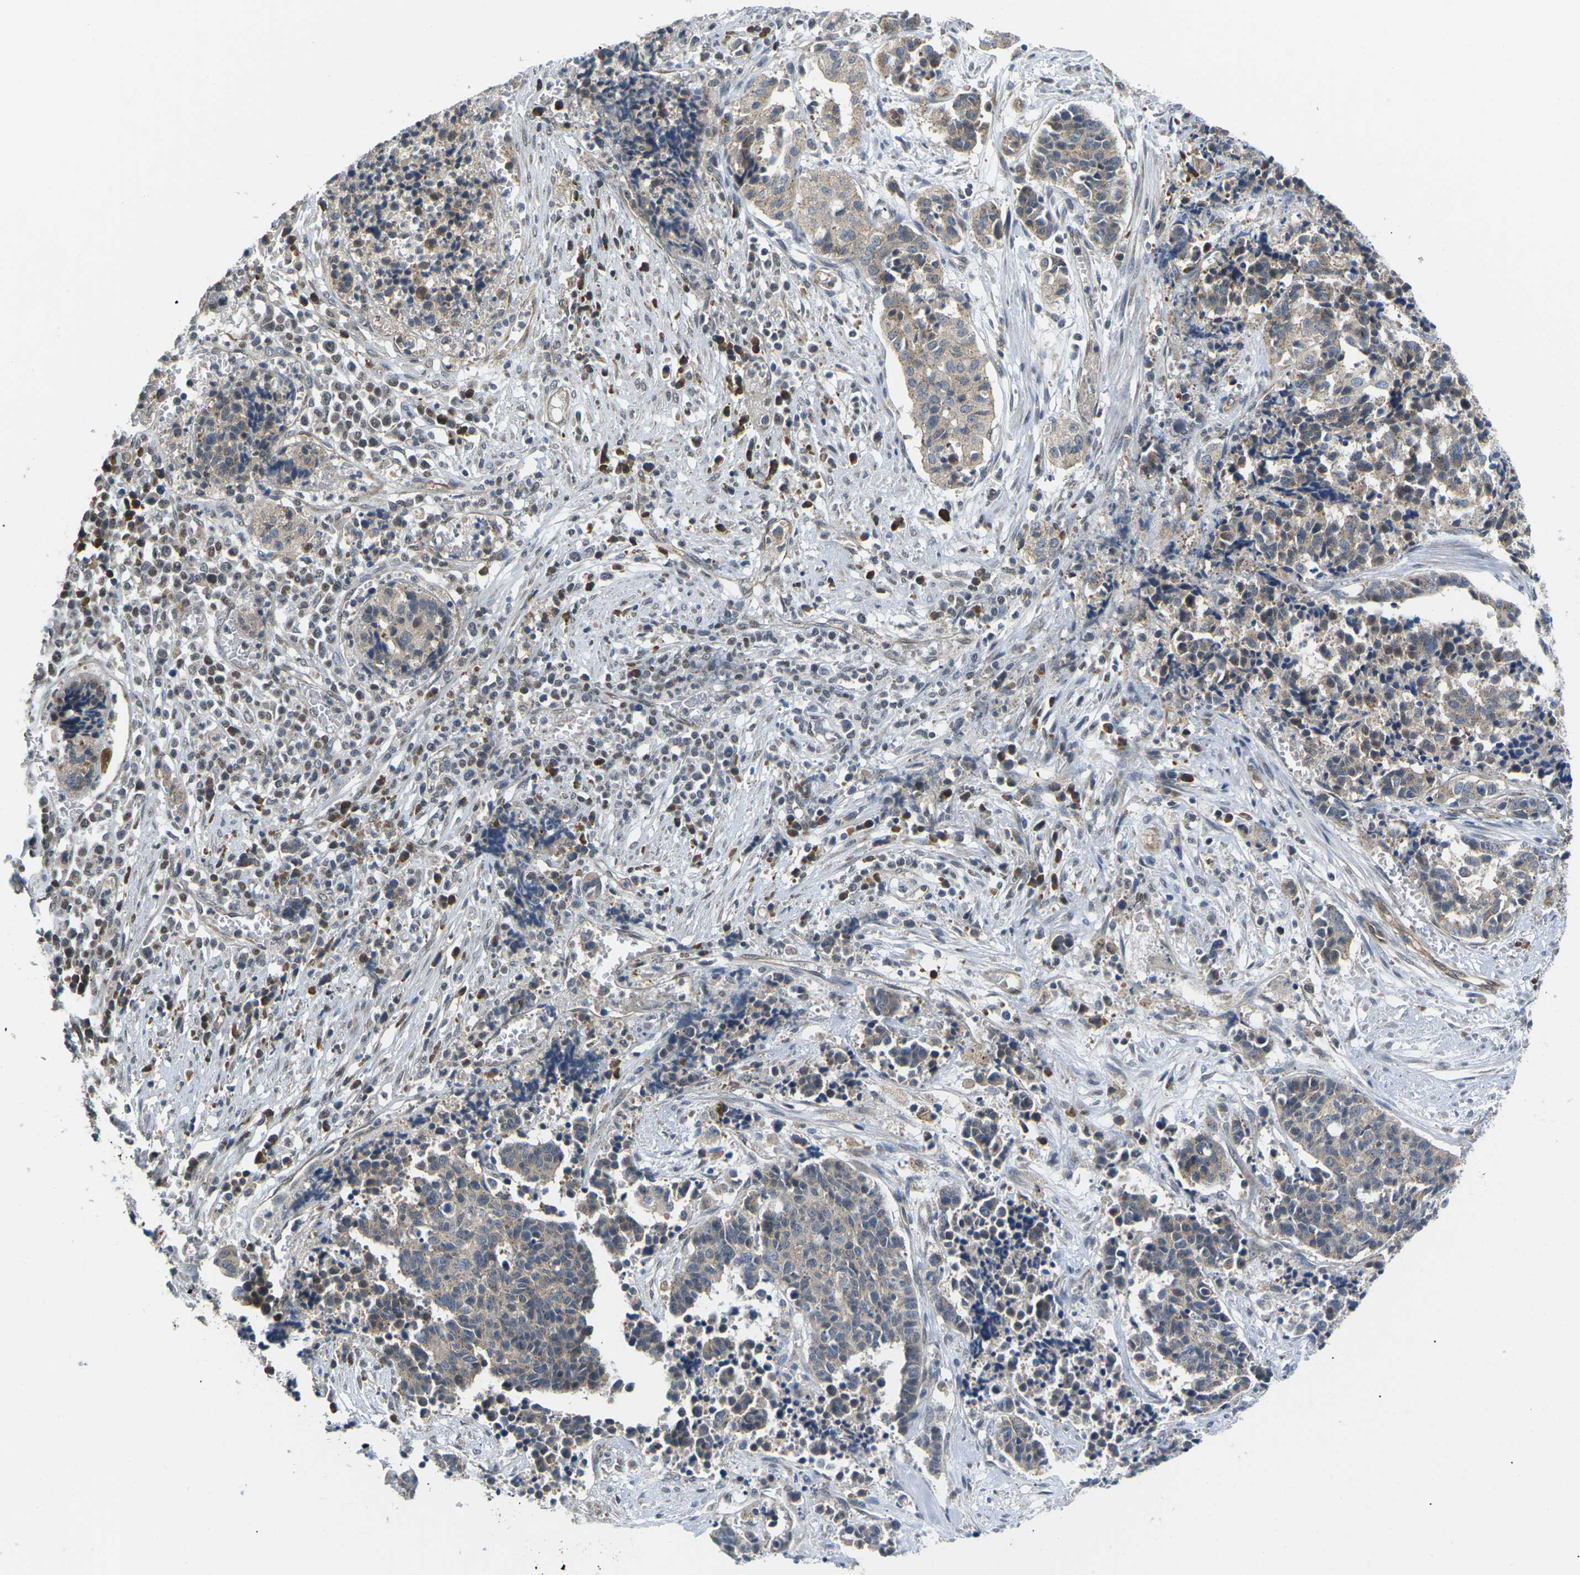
{"staining": {"intensity": "weak", "quantity": ">75%", "location": "cytoplasmic/membranous"}, "tissue": "cervical cancer", "cell_type": "Tumor cells", "image_type": "cancer", "snomed": [{"axis": "morphology", "description": "Squamous cell carcinoma, NOS"}, {"axis": "topography", "description": "Cervix"}], "caption": "Immunohistochemistry staining of cervical cancer, which shows low levels of weak cytoplasmic/membranous staining in approximately >75% of tumor cells indicating weak cytoplasmic/membranous protein positivity. The staining was performed using DAB (3,3'-diaminobenzidine) (brown) for protein detection and nuclei were counterstained in hematoxylin (blue).", "gene": "ERBB4", "patient": {"sex": "female", "age": 35}}